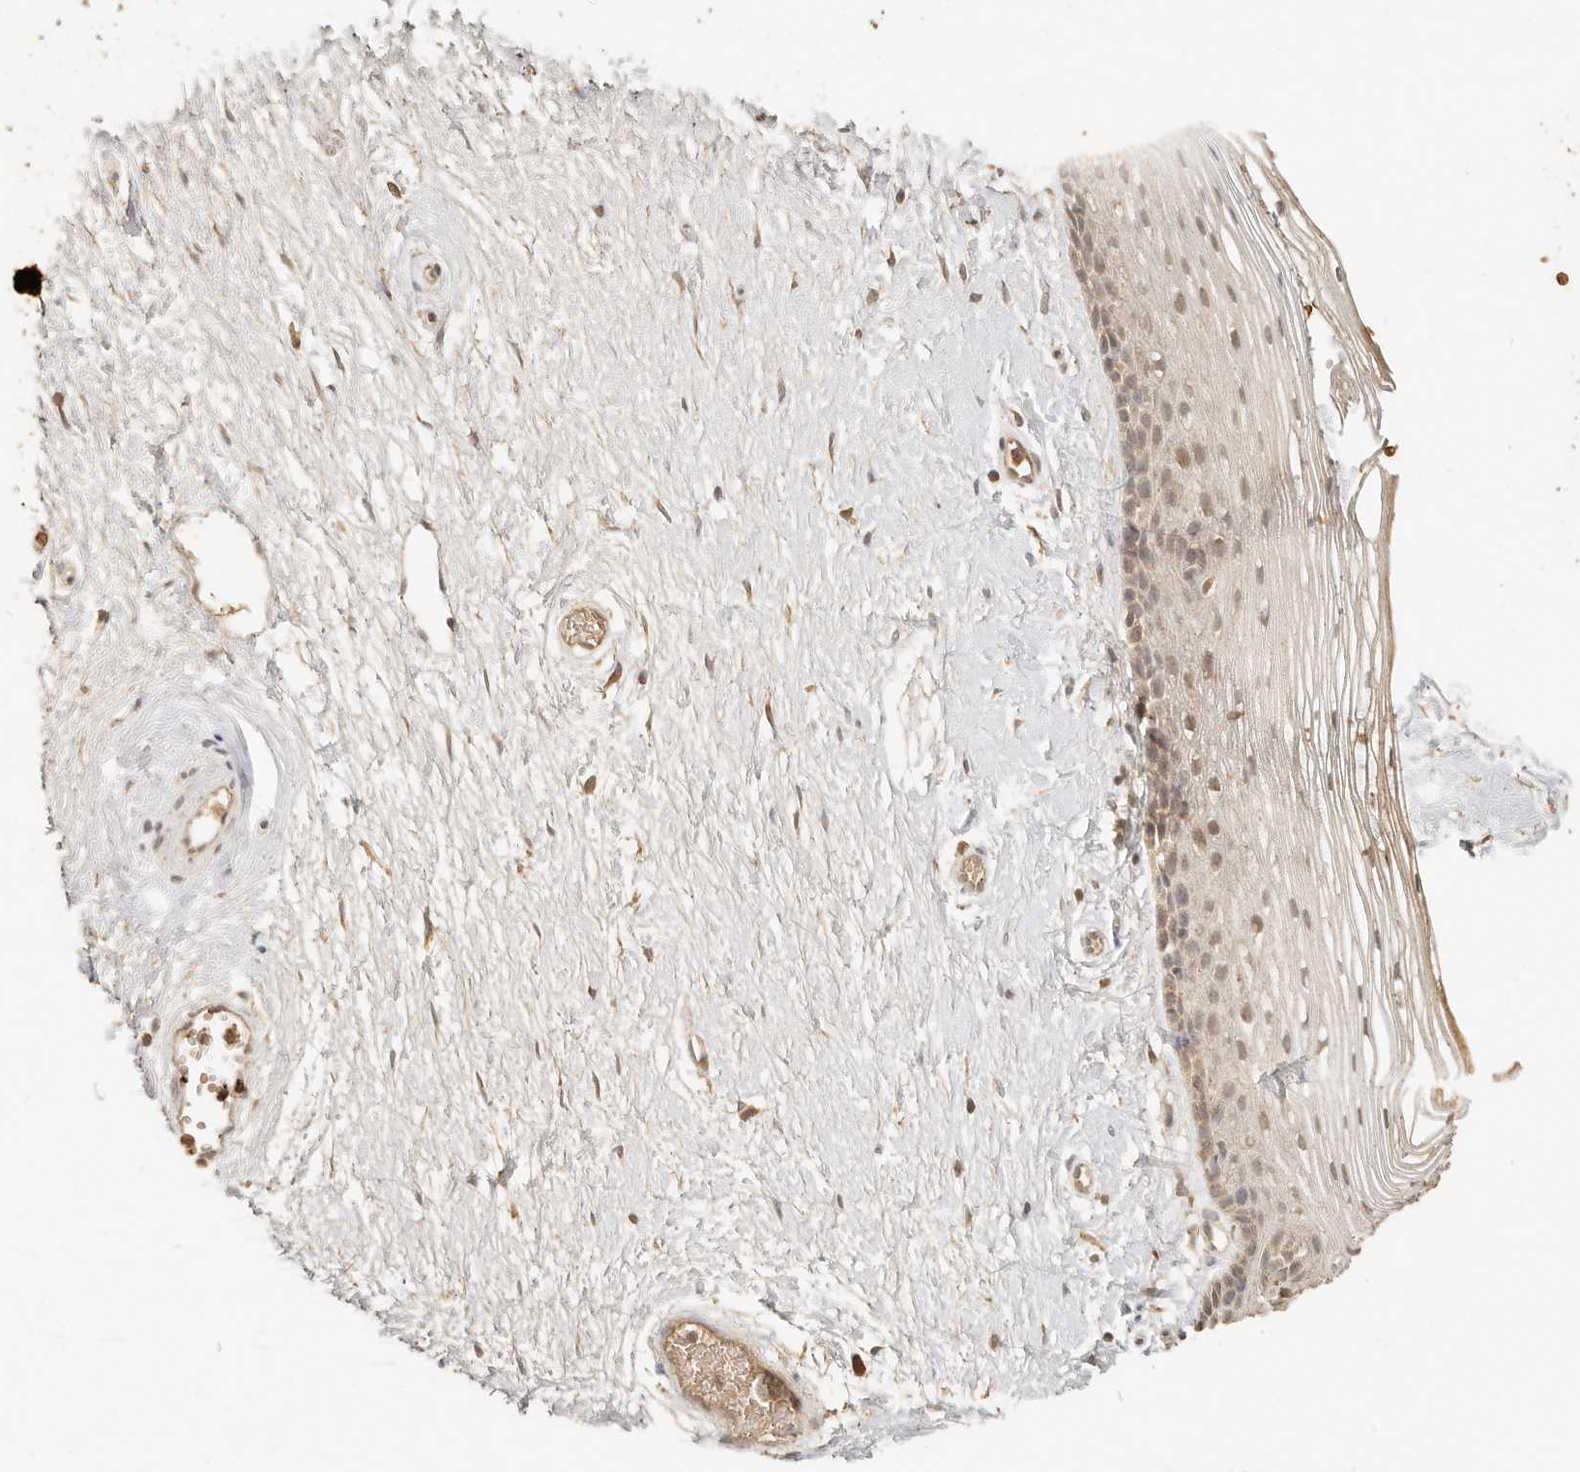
{"staining": {"intensity": "weak", "quantity": ">75%", "location": "cytoplasmic/membranous,nuclear"}, "tissue": "vagina", "cell_type": "Squamous epithelial cells", "image_type": "normal", "snomed": [{"axis": "morphology", "description": "Normal tissue, NOS"}, {"axis": "topography", "description": "Vagina"}], "caption": "Vagina stained for a protein (brown) demonstrates weak cytoplasmic/membranous,nuclear positive positivity in approximately >75% of squamous epithelial cells.", "gene": "INTS11", "patient": {"sex": "female", "age": 46}}